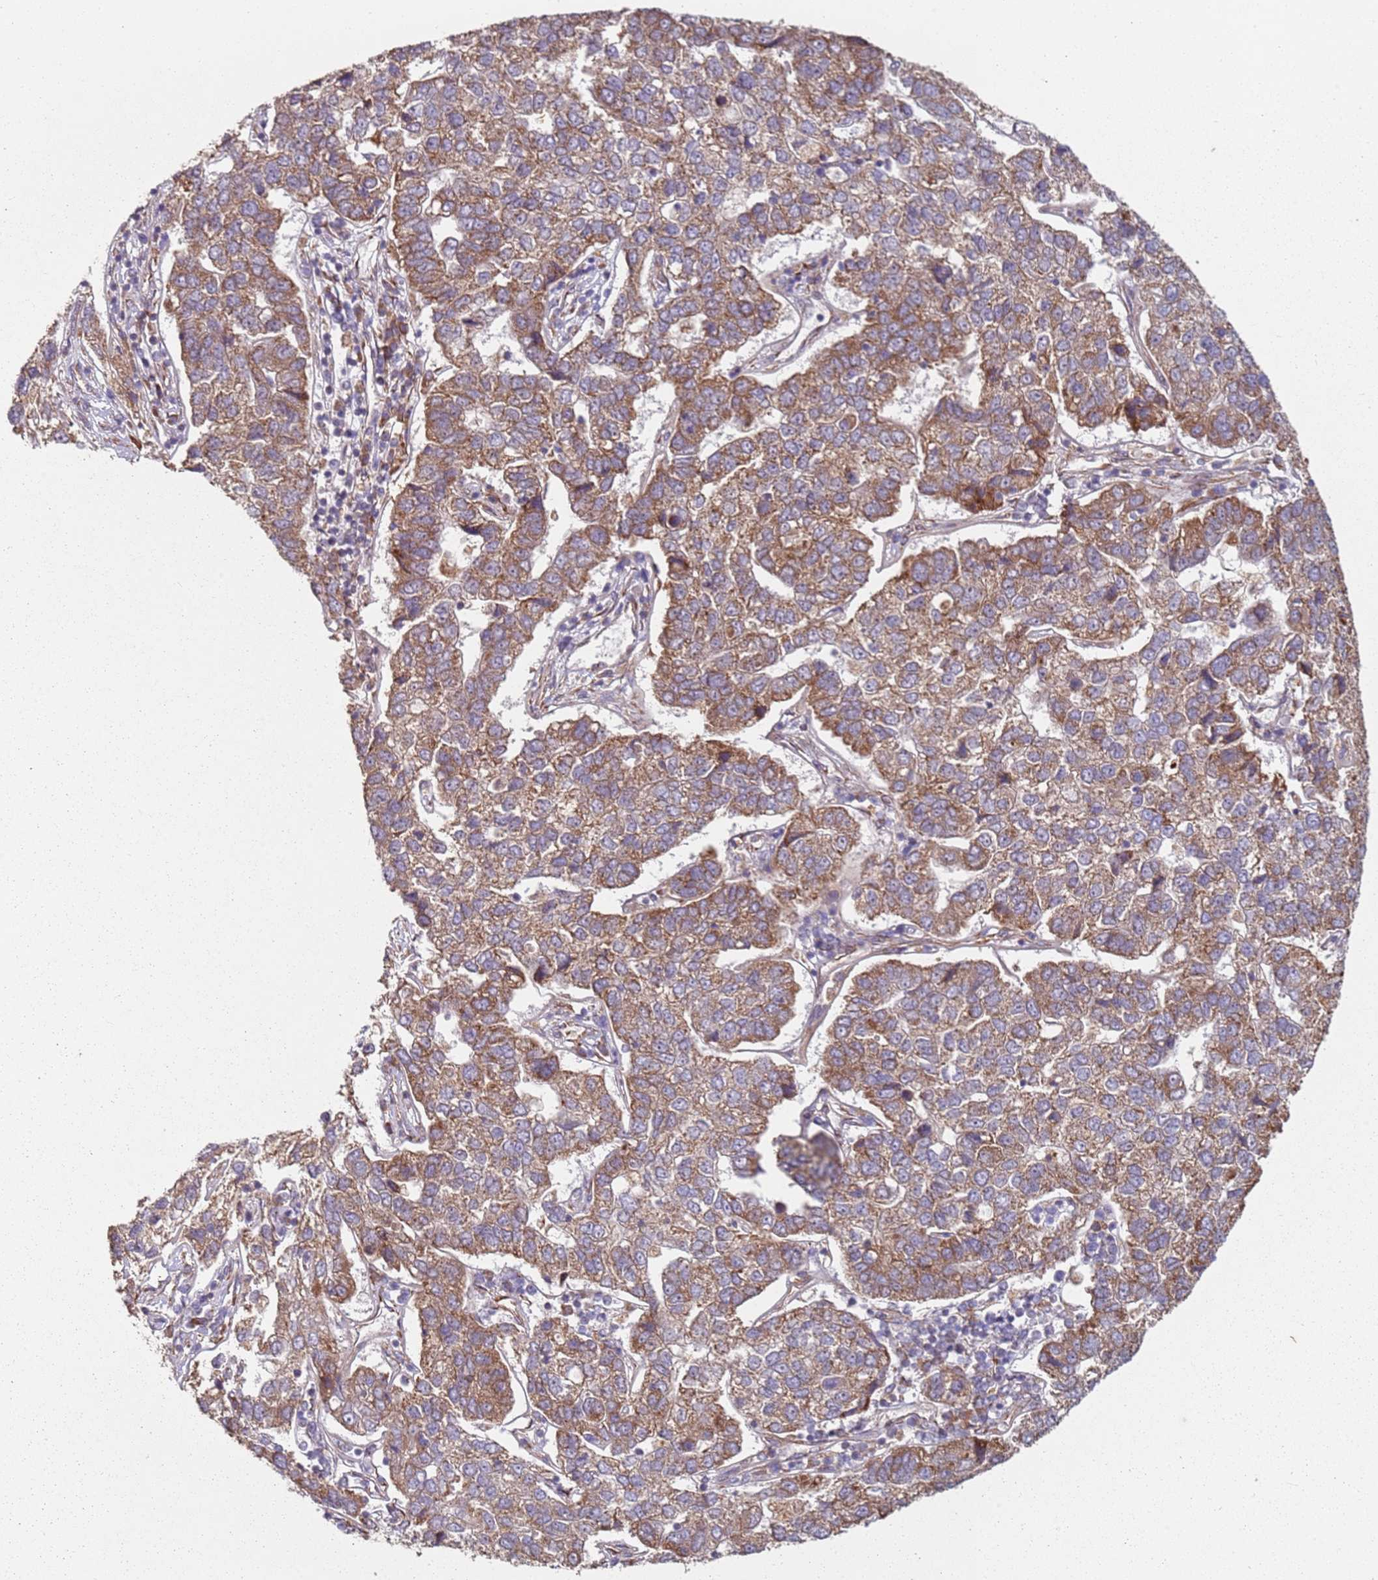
{"staining": {"intensity": "moderate", "quantity": ">75%", "location": "cytoplasmic/membranous"}, "tissue": "pancreatic cancer", "cell_type": "Tumor cells", "image_type": "cancer", "snomed": [{"axis": "morphology", "description": "Adenocarcinoma, NOS"}, {"axis": "topography", "description": "Pancreas"}], "caption": "A medium amount of moderate cytoplasmic/membranous staining is identified in about >75% of tumor cells in pancreatic cancer (adenocarcinoma) tissue.", "gene": "ARFRP1", "patient": {"sex": "female", "age": 61}}